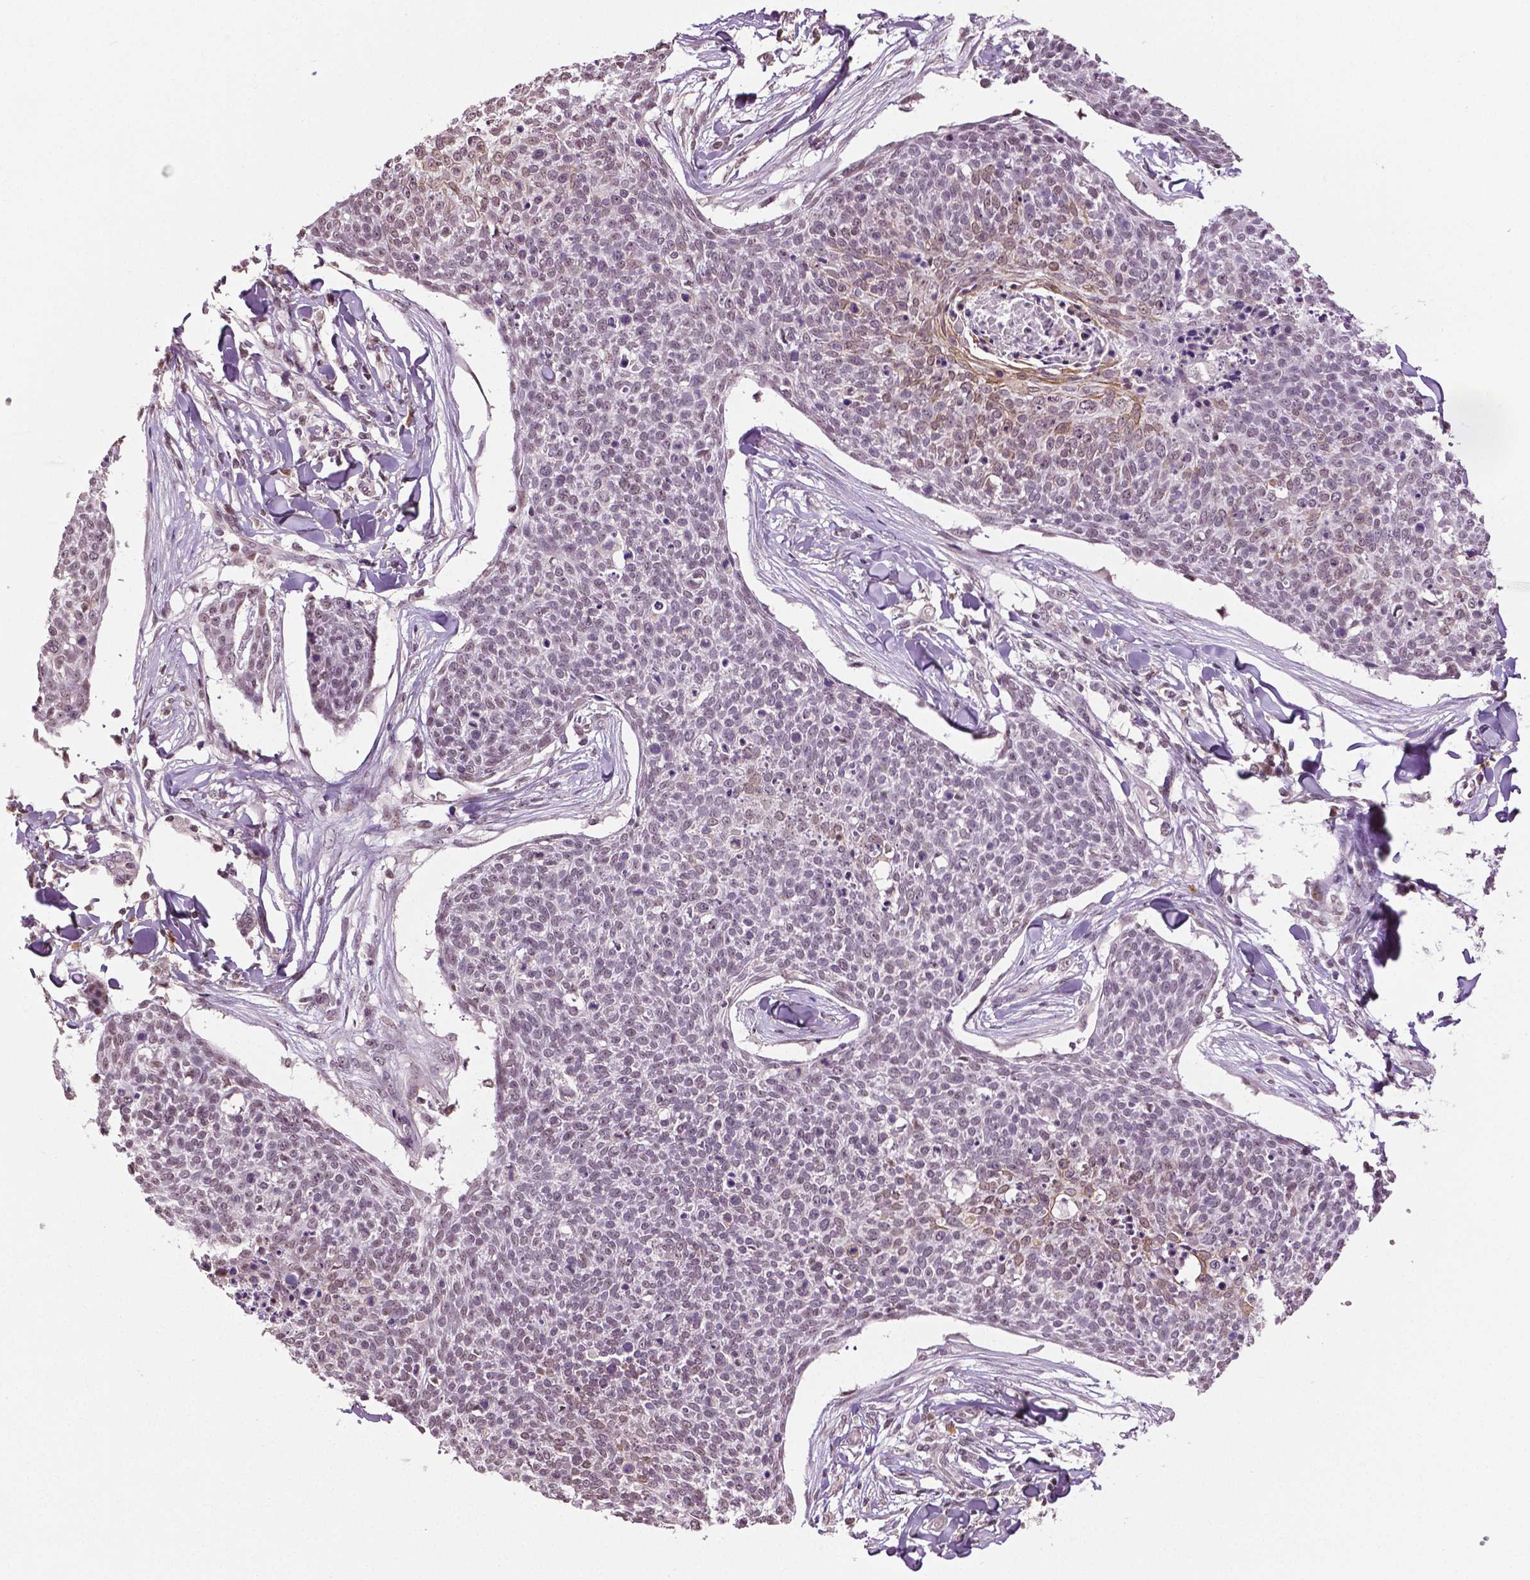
{"staining": {"intensity": "weak", "quantity": "<25%", "location": "cytoplasmic/membranous,nuclear"}, "tissue": "skin cancer", "cell_type": "Tumor cells", "image_type": "cancer", "snomed": [{"axis": "morphology", "description": "Squamous cell carcinoma, NOS"}, {"axis": "topography", "description": "Skin"}, {"axis": "topography", "description": "Vulva"}], "caption": "Immunohistochemical staining of human skin cancer (squamous cell carcinoma) displays no significant staining in tumor cells.", "gene": "DLX5", "patient": {"sex": "female", "age": 75}}